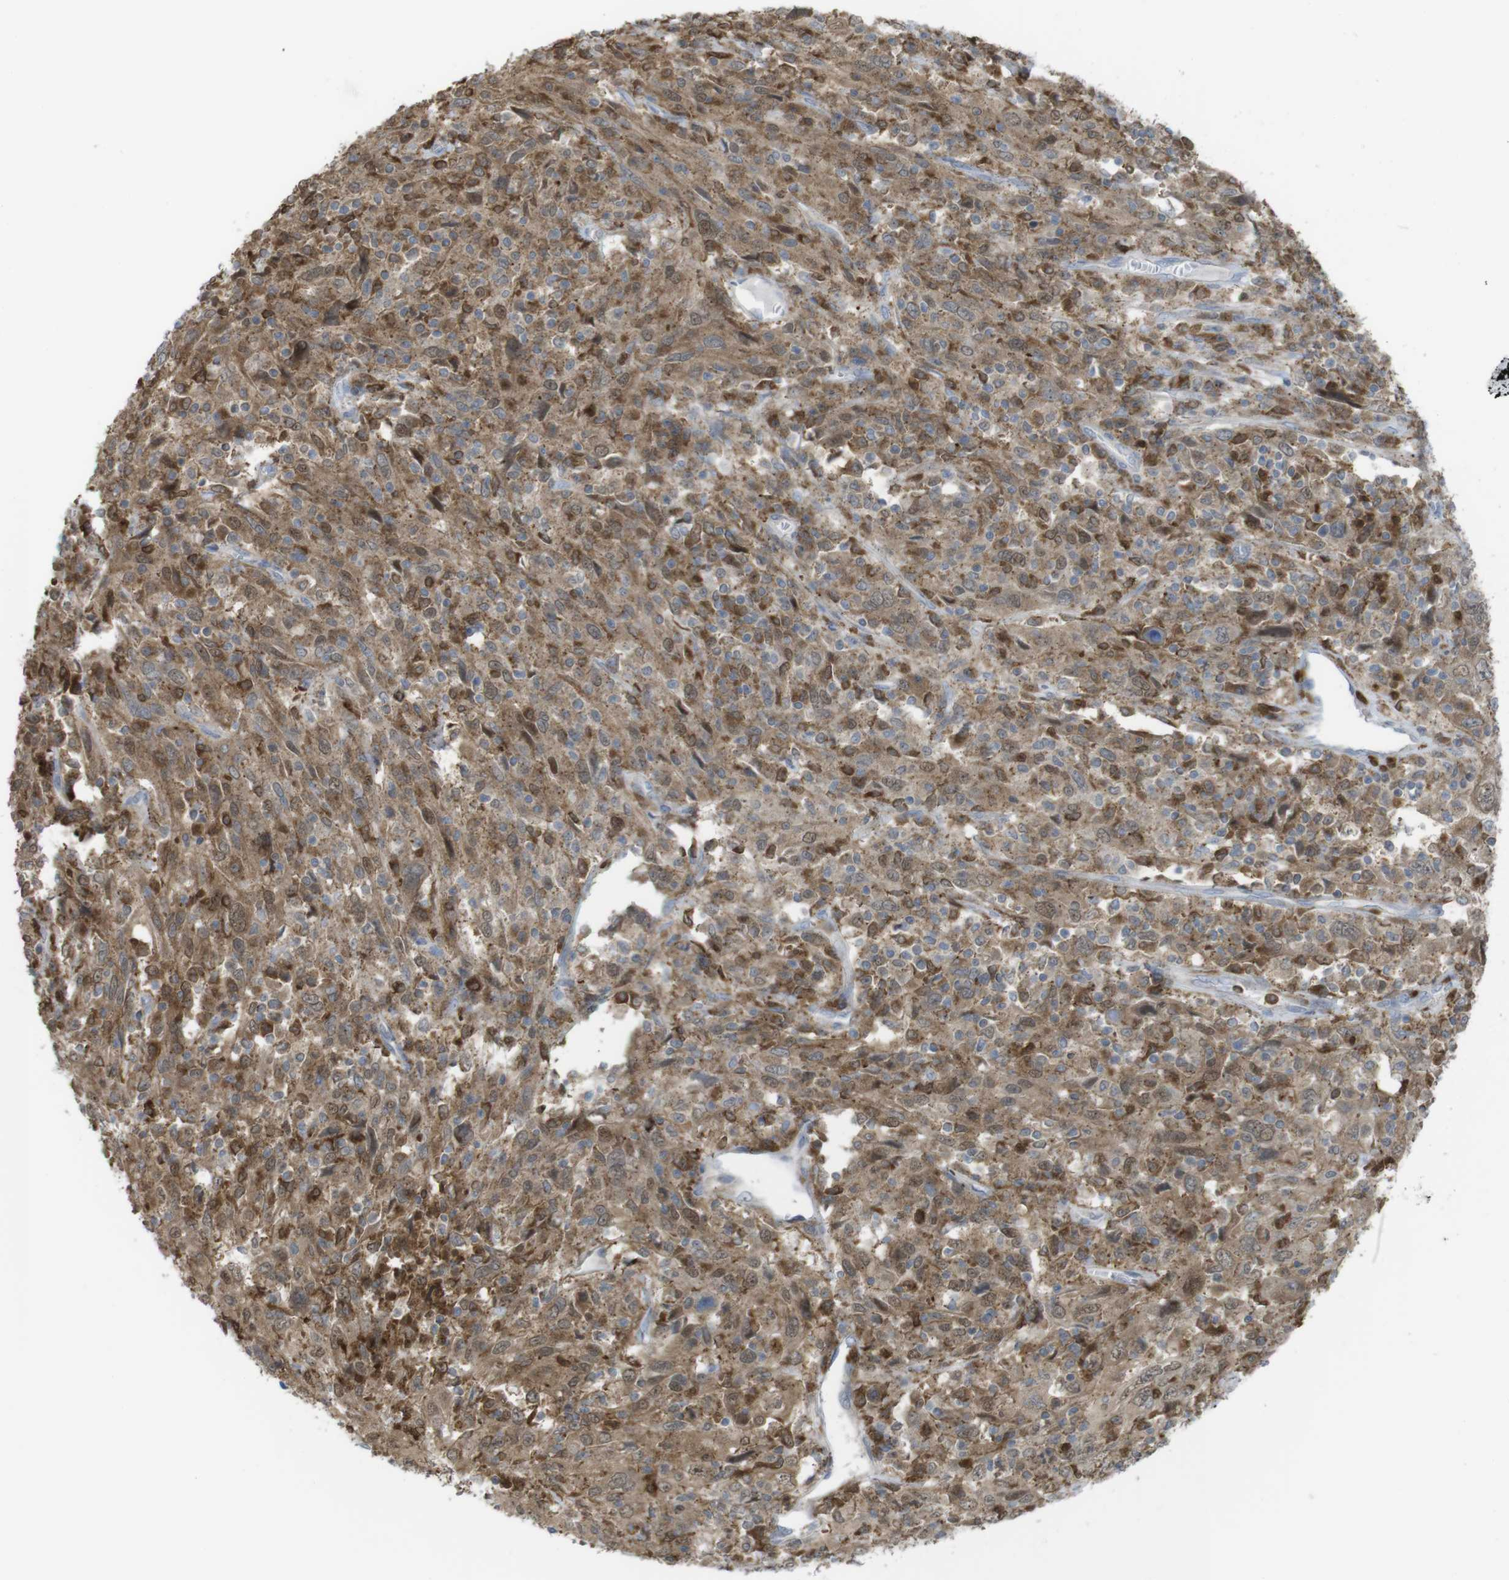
{"staining": {"intensity": "moderate", "quantity": ">75%", "location": "cytoplasmic/membranous"}, "tissue": "cervical cancer", "cell_type": "Tumor cells", "image_type": "cancer", "snomed": [{"axis": "morphology", "description": "Squamous cell carcinoma, NOS"}, {"axis": "topography", "description": "Cervix"}], "caption": "The histopathology image displays a brown stain indicating the presence of a protein in the cytoplasmic/membranous of tumor cells in squamous cell carcinoma (cervical).", "gene": "PRKCD", "patient": {"sex": "female", "age": 46}}